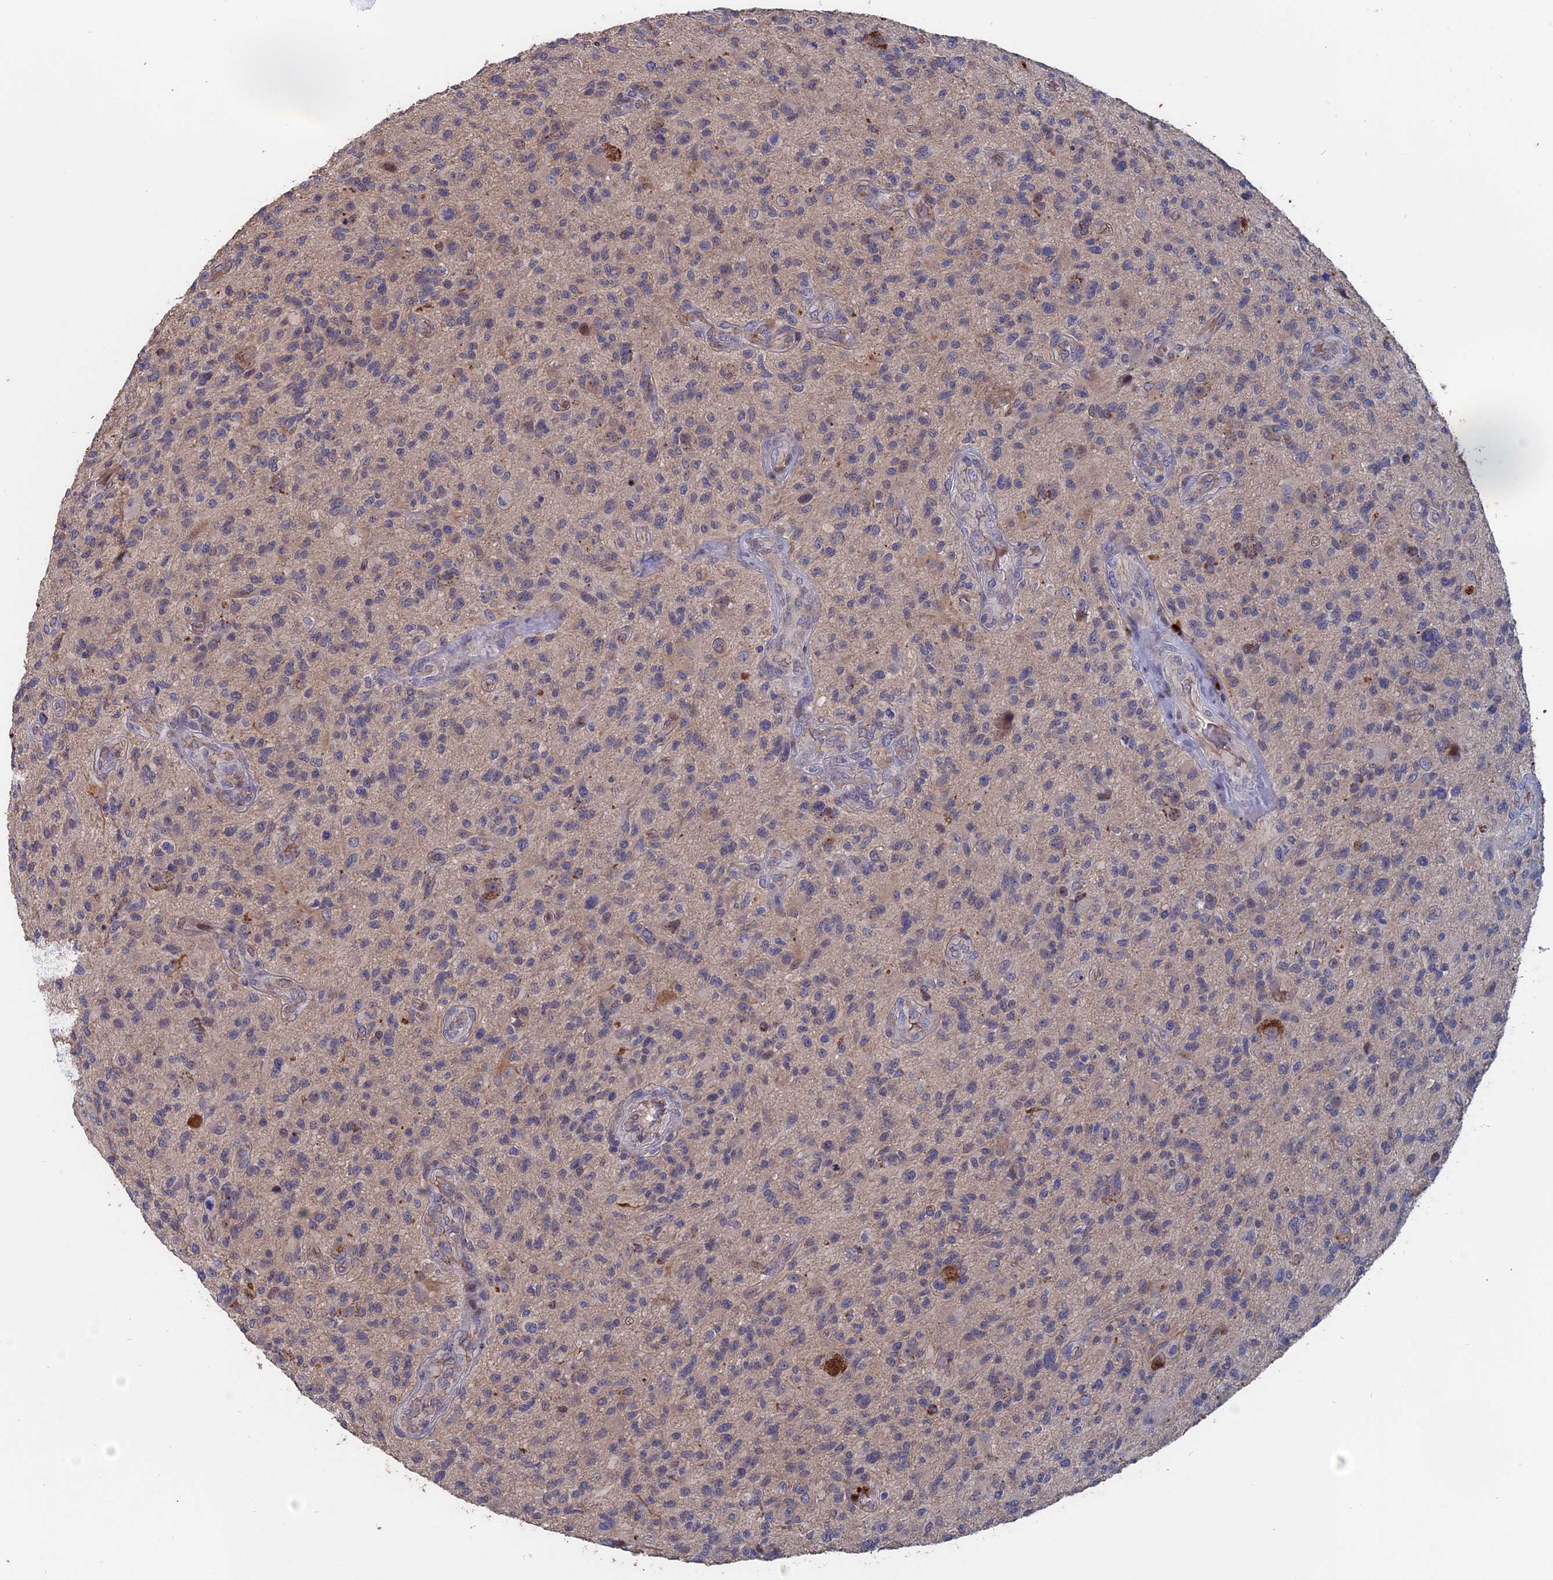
{"staining": {"intensity": "negative", "quantity": "none", "location": "none"}, "tissue": "glioma", "cell_type": "Tumor cells", "image_type": "cancer", "snomed": [{"axis": "morphology", "description": "Glioma, malignant, High grade"}, {"axis": "topography", "description": "Brain"}], "caption": "Micrograph shows no protein positivity in tumor cells of glioma tissue.", "gene": "SLC33A1", "patient": {"sex": "male", "age": 47}}